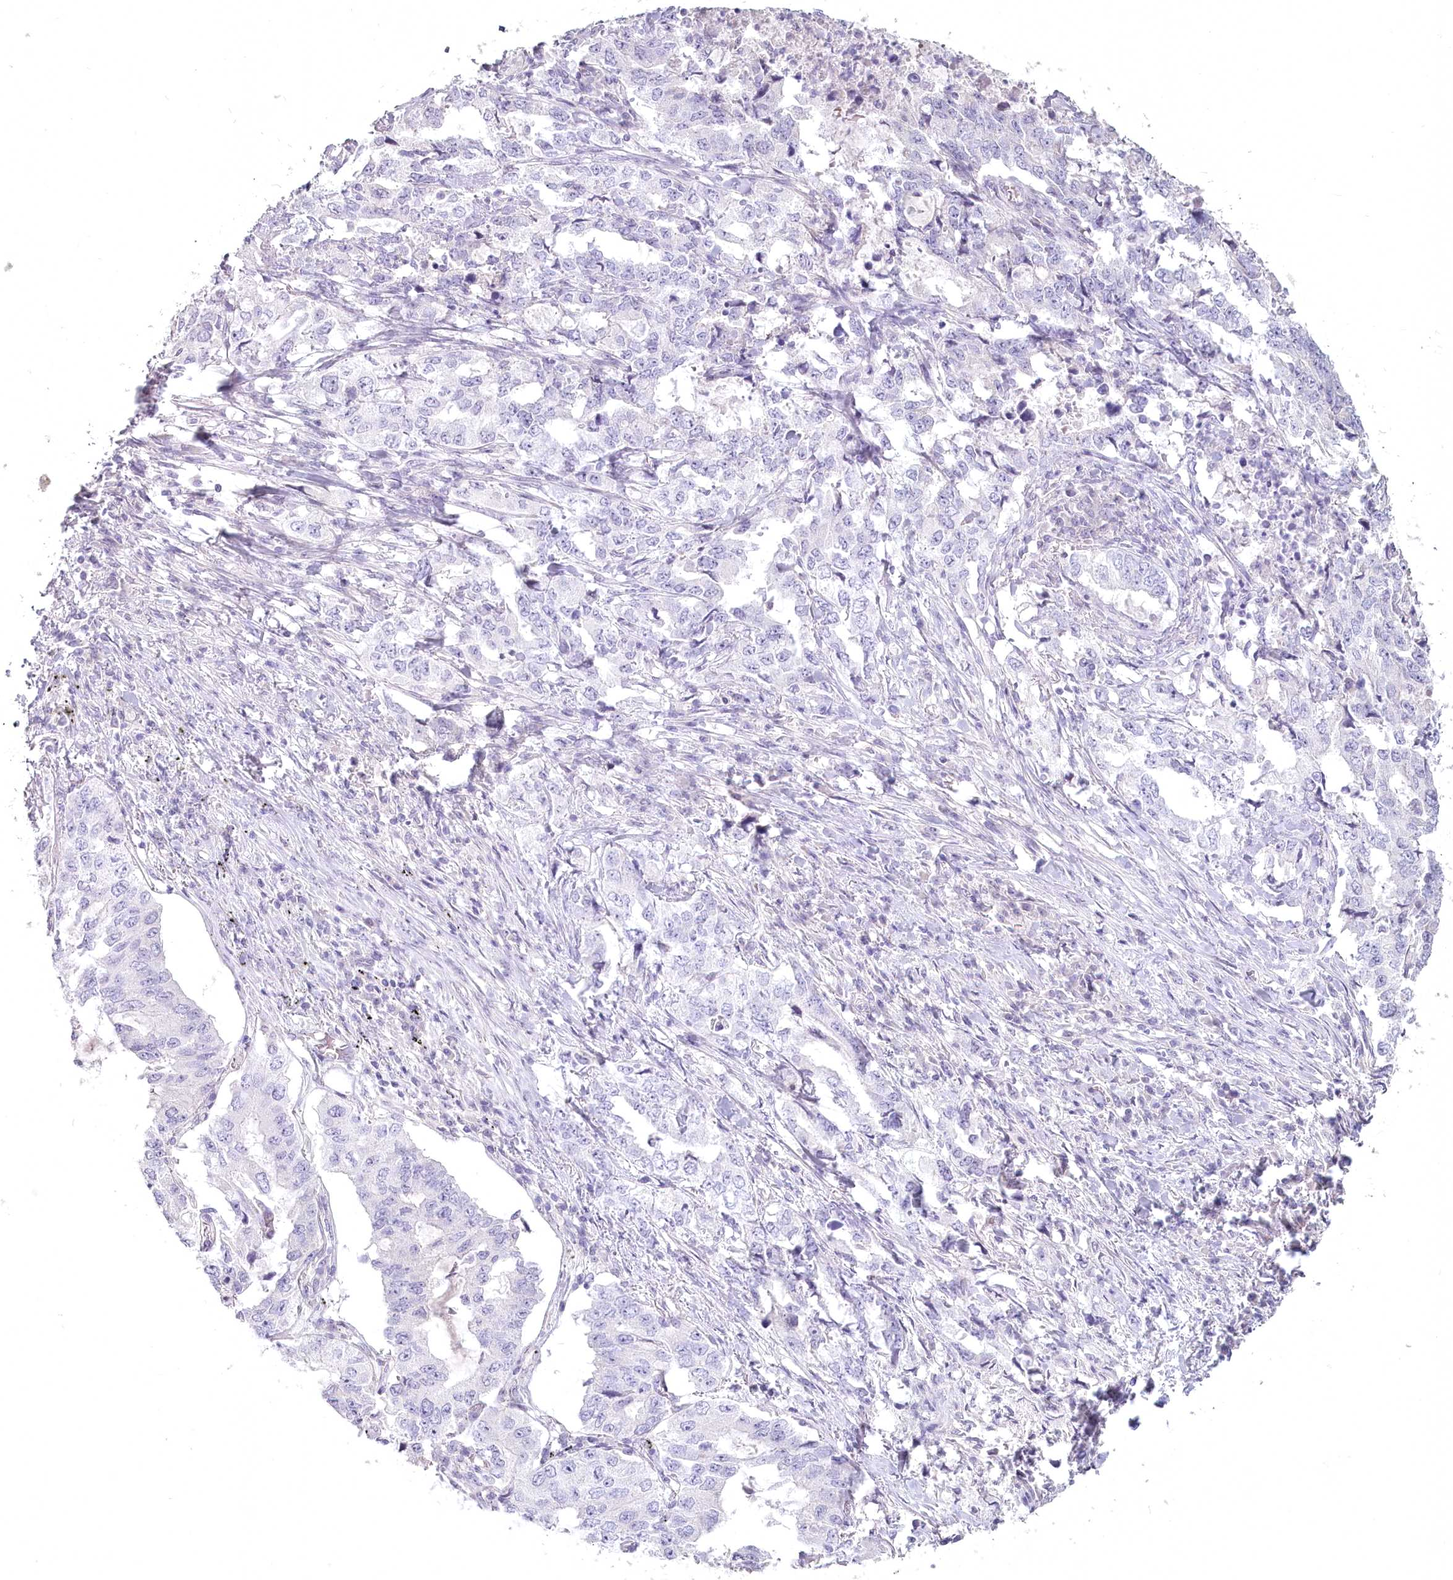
{"staining": {"intensity": "negative", "quantity": "none", "location": "none"}, "tissue": "lung cancer", "cell_type": "Tumor cells", "image_type": "cancer", "snomed": [{"axis": "morphology", "description": "Adenocarcinoma, NOS"}, {"axis": "topography", "description": "Lung"}], "caption": "There is no significant expression in tumor cells of adenocarcinoma (lung).", "gene": "USP11", "patient": {"sex": "female", "age": 51}}